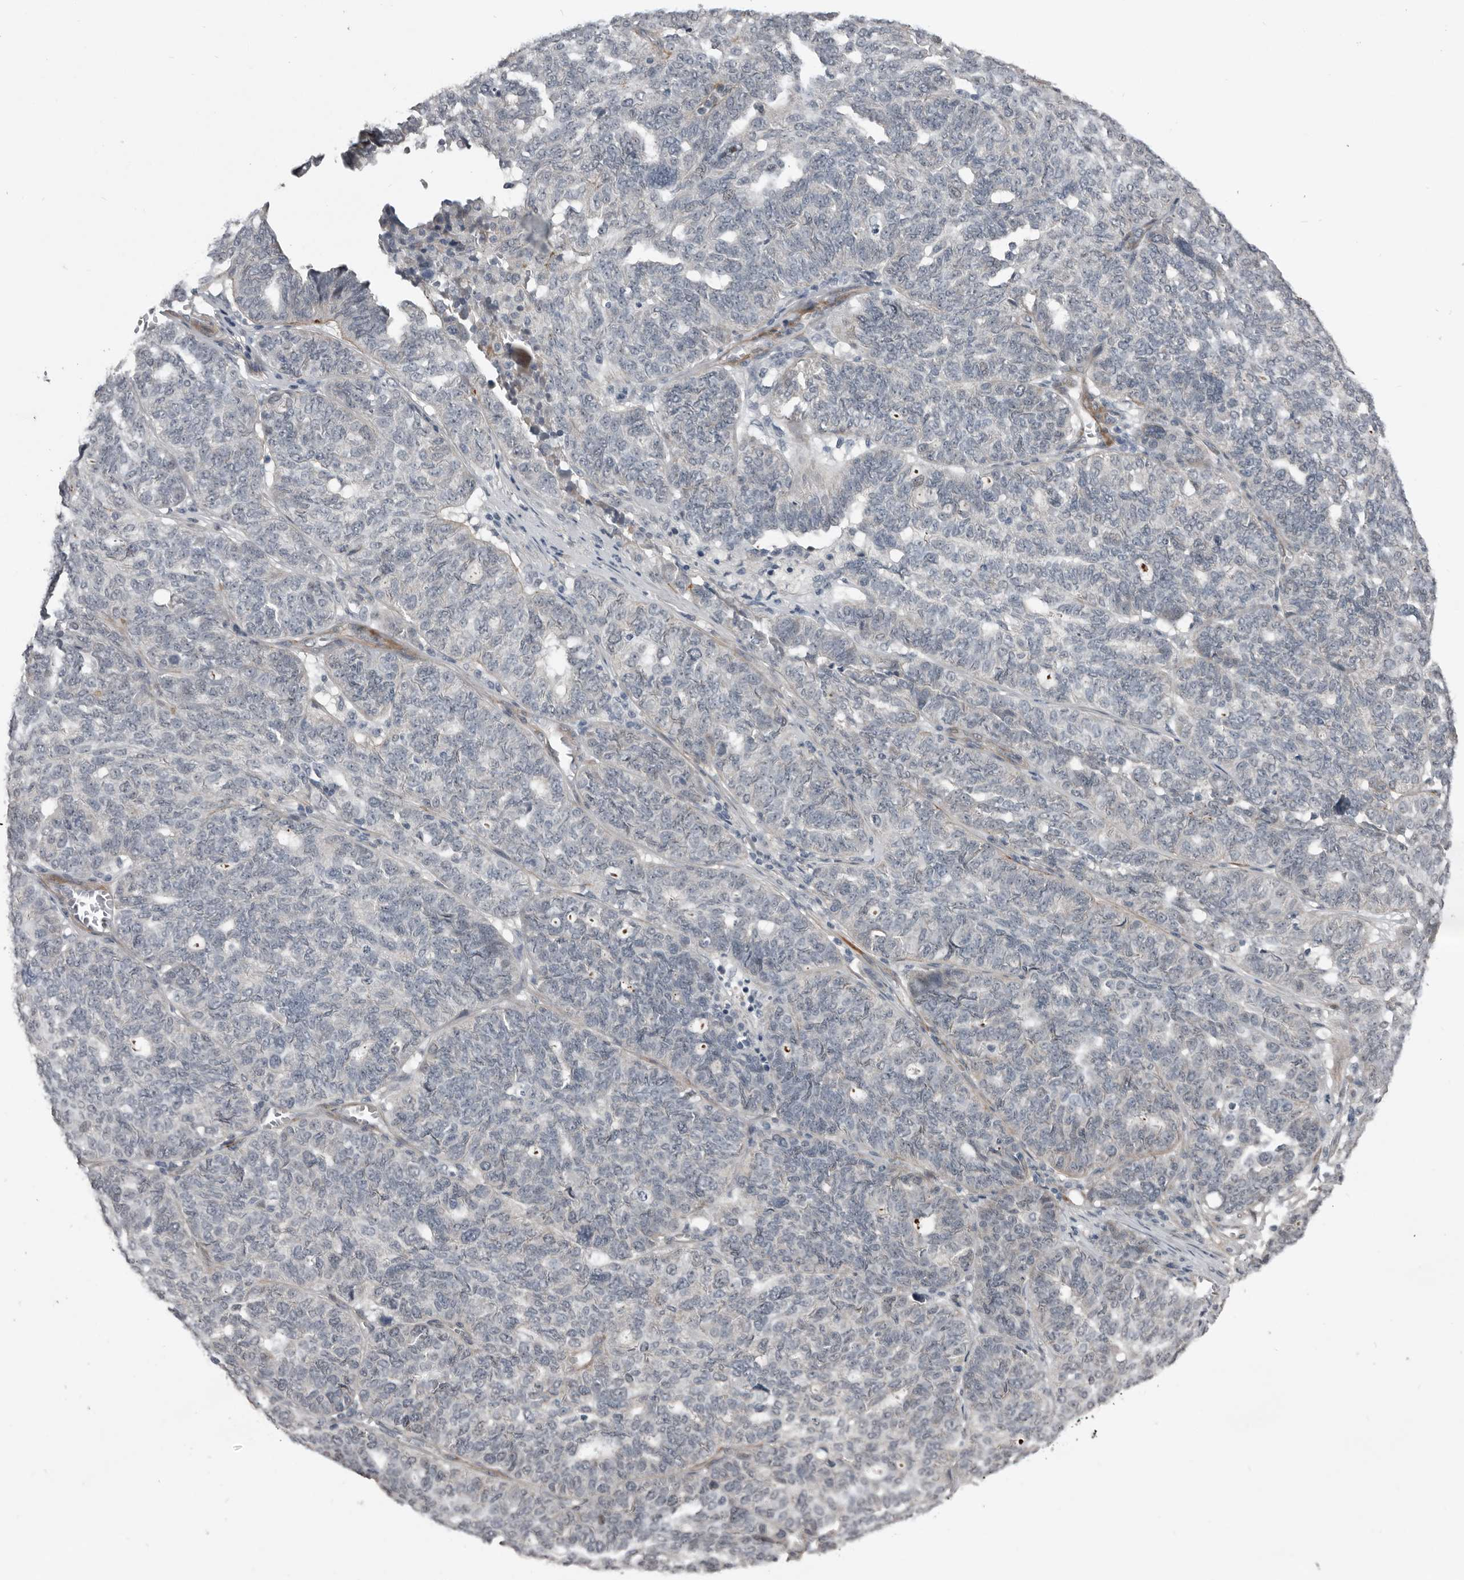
{"staining": {"intensity": "negative", "quantity": "none", "location": "none"}, "tissue": "ovarian cancer", "cell_type": "Tumor cells", "image_type": "cancer", "snomed": [{"axis": "morphology", "description": "Cystadenocarcinoma, serous, NOS"}, {"axis": "topography", "description": "Ovary"}], "caption": "IHC histopathology image of human ovarian cancer stained for a protein (brown), which exhibits no expression in tumor cells.", "gene": "C1orf216", "patient": {"sex": "female", "age": 59}}